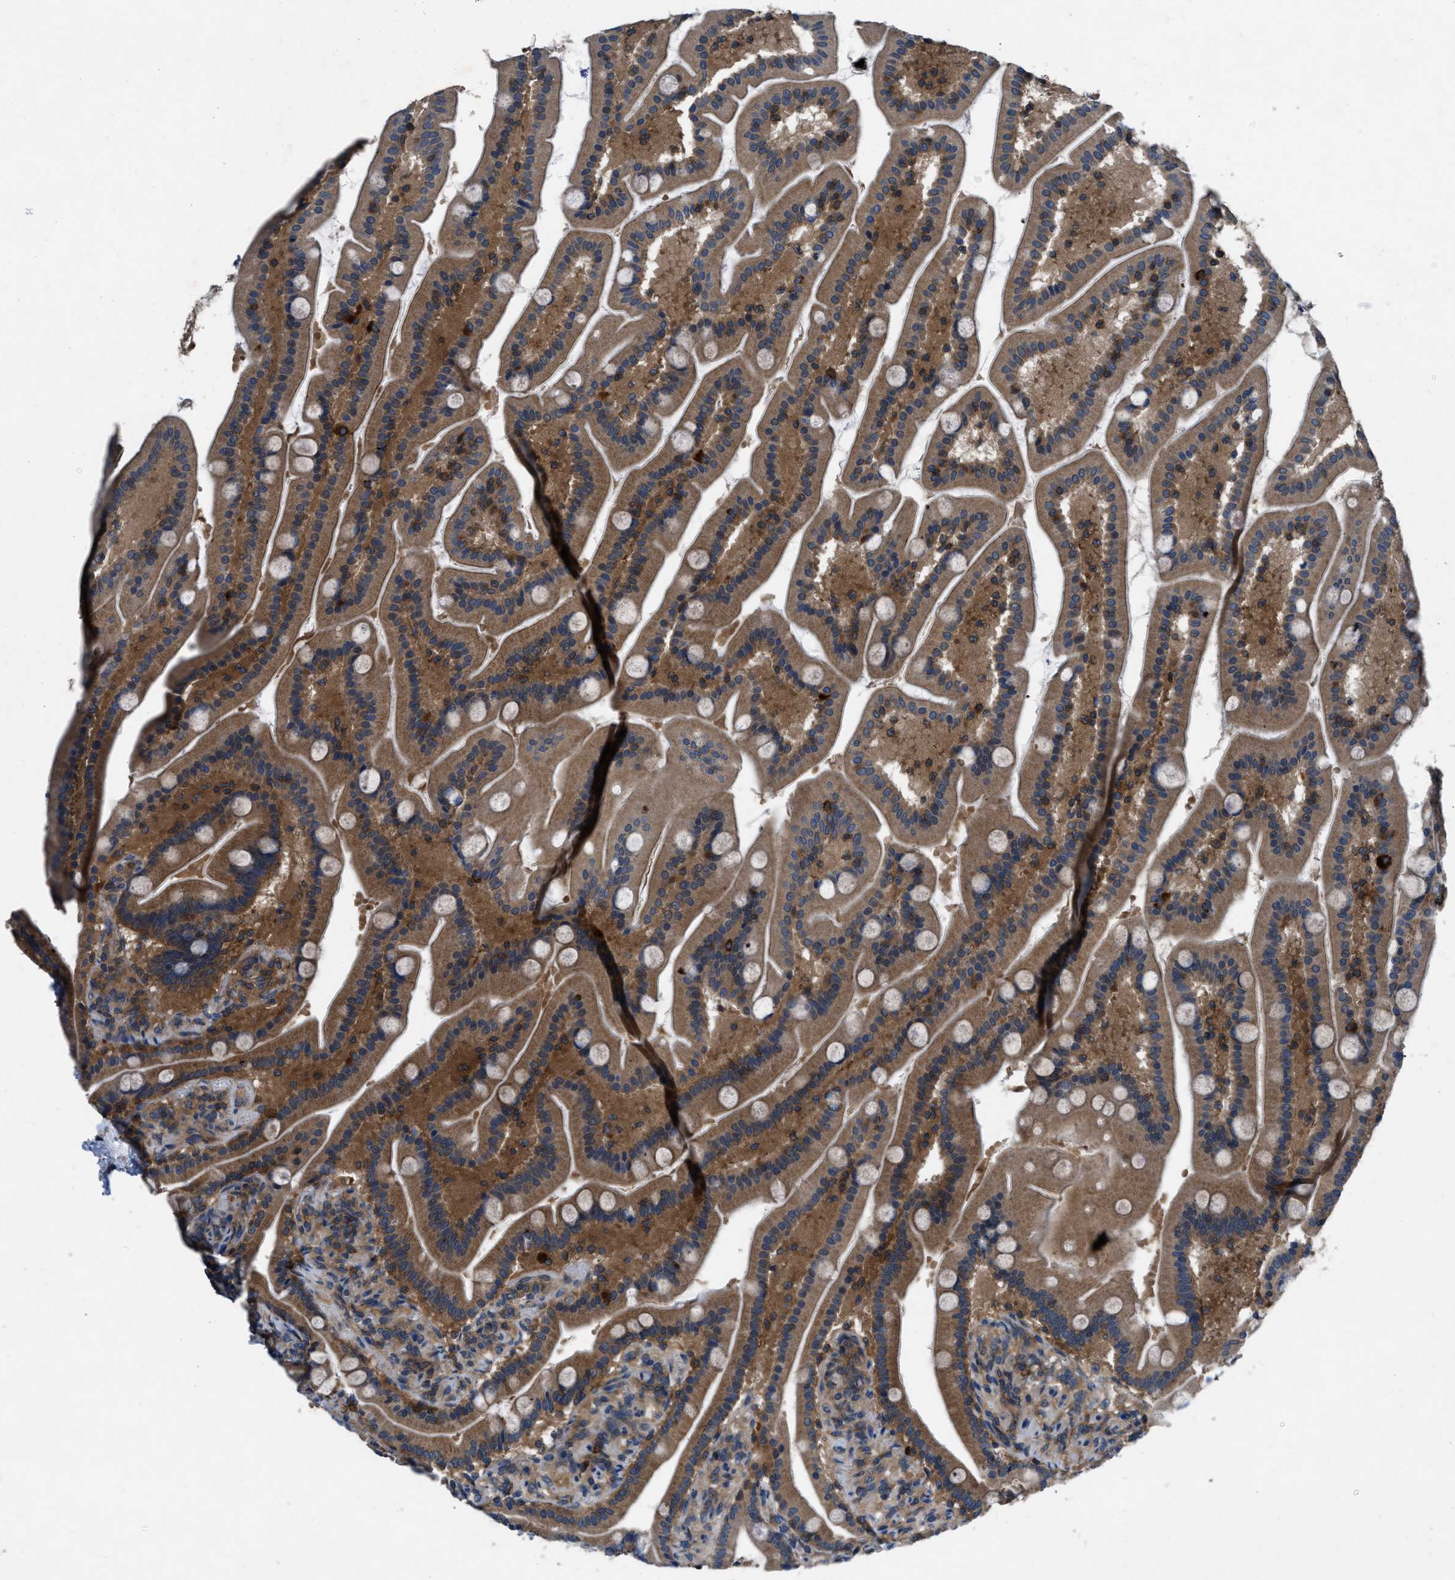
{"staining": {"intensity": "moderate", "quantity": ">75%", "location": "cytoplasmic/membranous"}, "tissue": "duodenum", "cell_type": "Glandular cells", "image_type": "normal", "snomed": [{"axis": "morphology", "description": "Normal tissue, NOS"}, {"axis": "topography", "description": "Duodenum"}], "caption": "Immunohistochemistry of benign duodenum displays medium levels of moderate cytoplasmic/membranous expression in about >75% of glandular cells.", "gene": "USP25", "patient": {"sex": "male", "age": 54}}